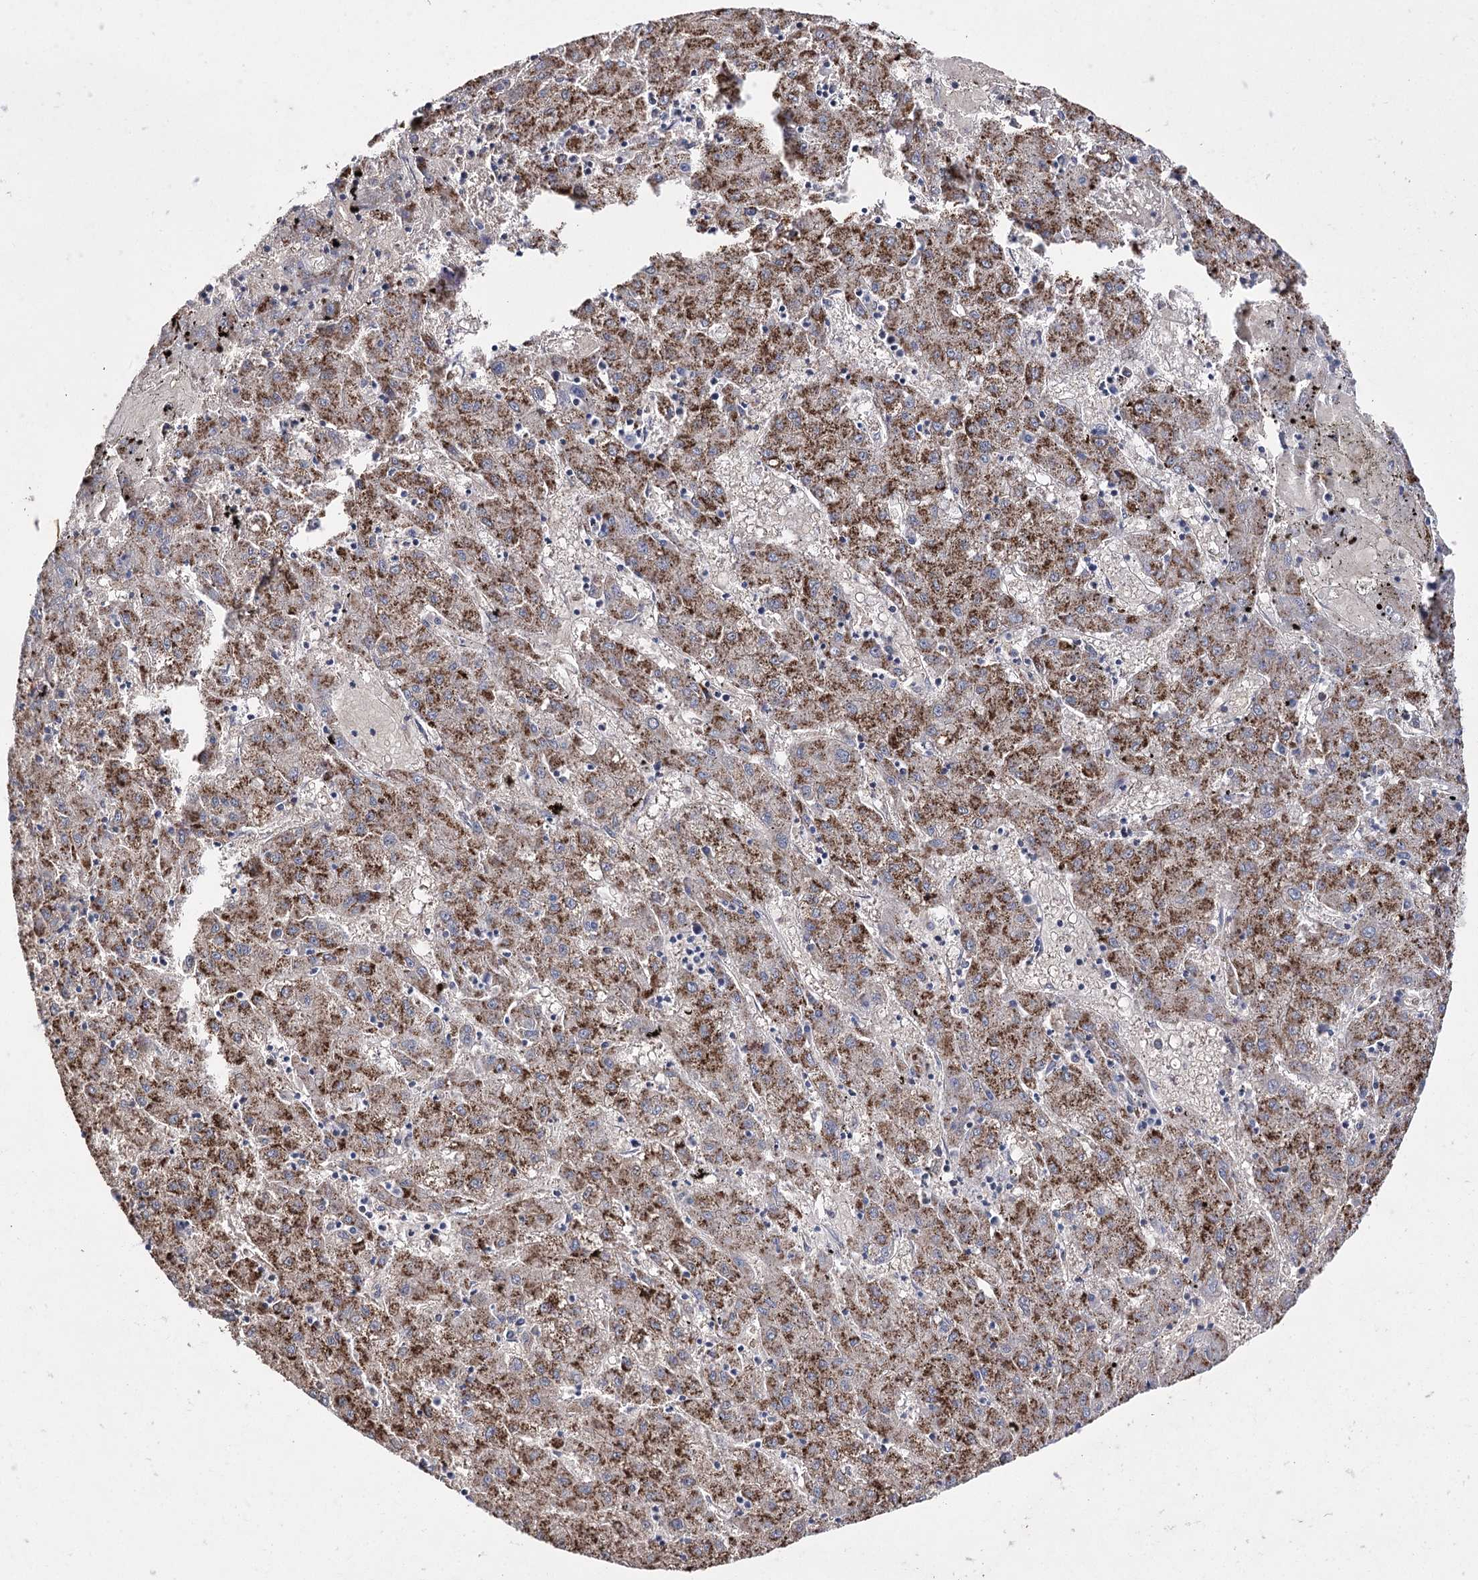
{"staining": {"intensity": "moderate", "quantity": ">75%", "location": "cytoplasmic/membranous"}, "tissue": "liver cancer", "cell_type": "Tumor cells", "image_type": "cancer", "snomed": [{"axis": "morphology", "description": "Carcinoma, Hepatocellular, NOS"}, {"axis": "topography", "description": "Liver"}], "caption": "Protein expression analysis of liver cancer (hepatocellular carcinoma) displays moderate cytoplasmic/membranous positivity in approximately >75% of tumor cells.", "gene": "AURKC", "patient": {"sex": "male", "age": 72}}